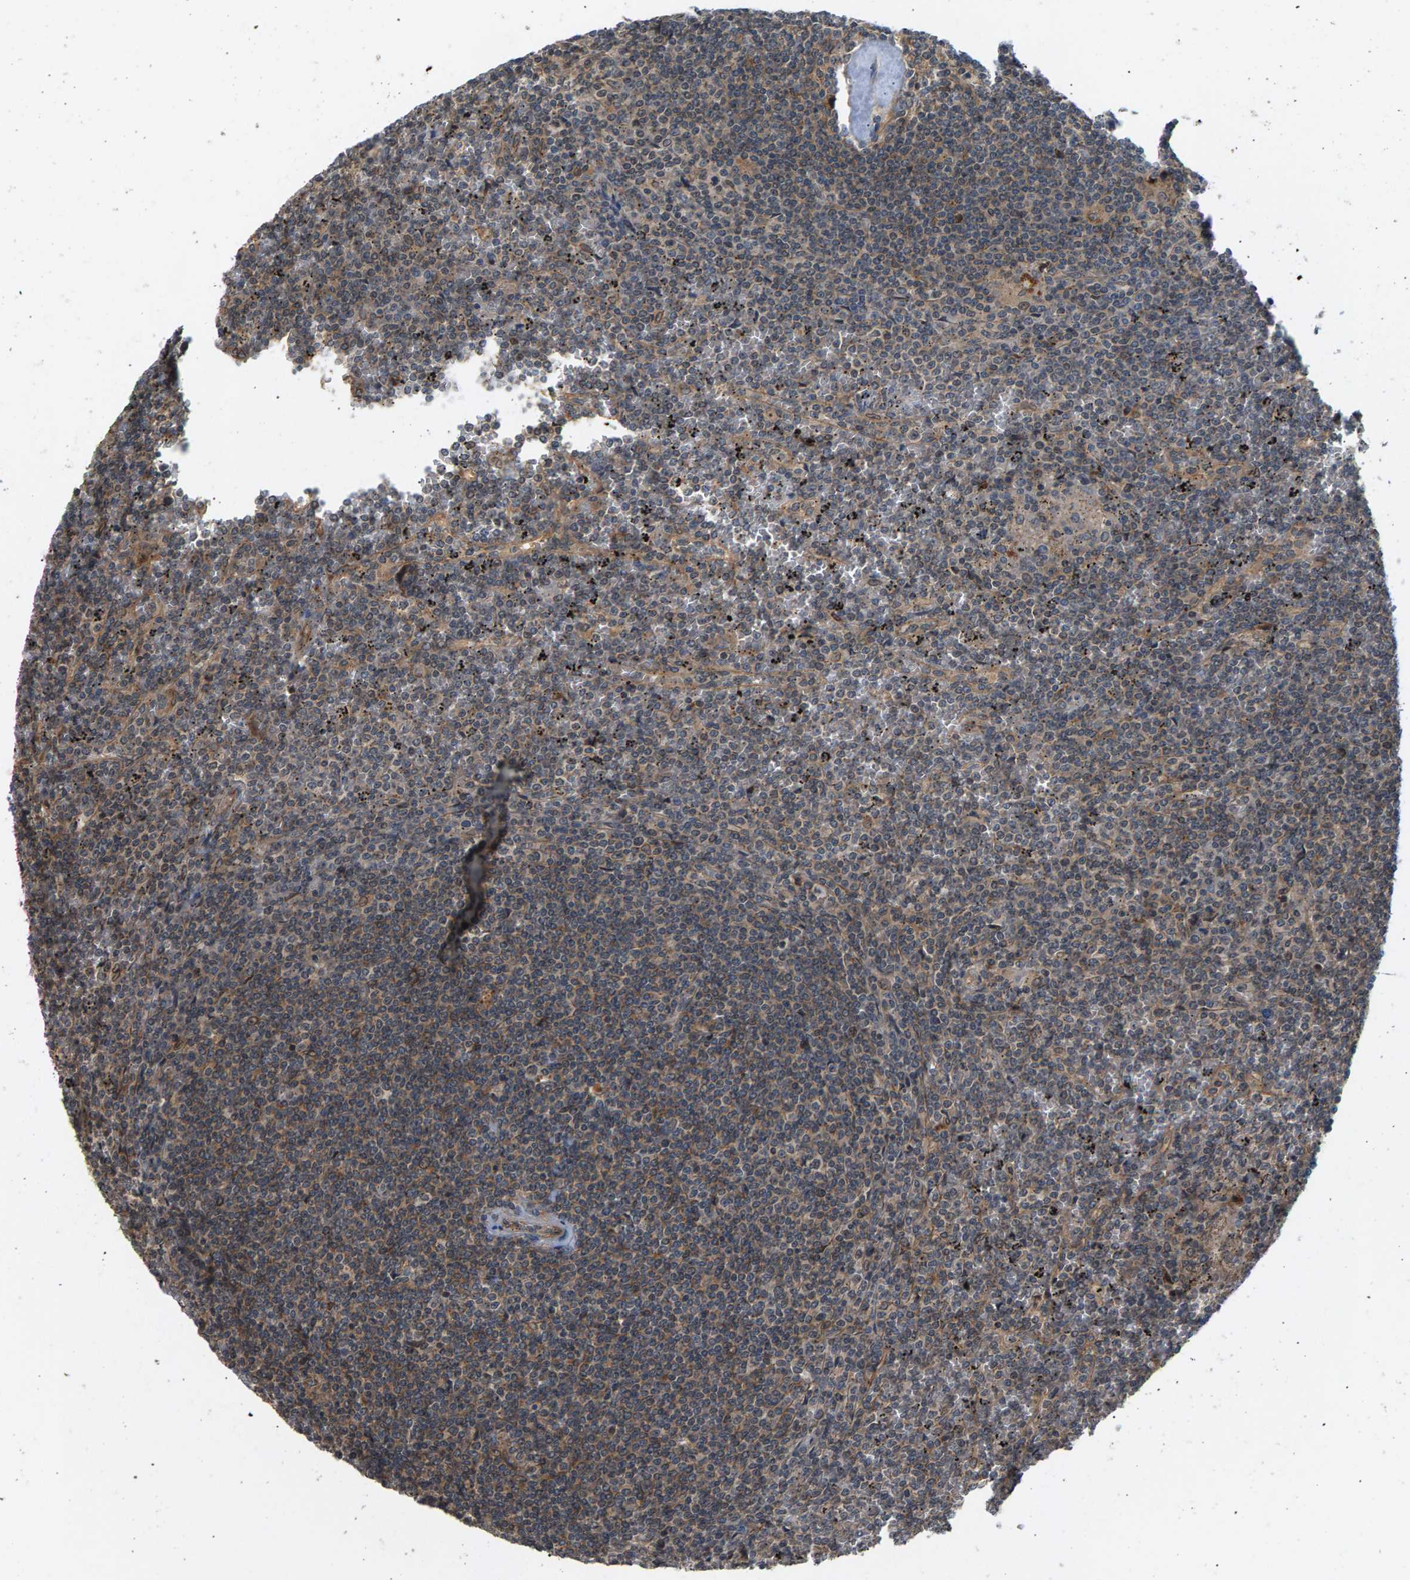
{"staining": {"intensity": "weak", "quantity": ">75%", "location": "cytoplasmic/membranous"}, "tissue": "lymphoma", "cell_type": "Tumor cells", "image_type": "cancer", "snomed": [{"axis": "morphology", "description": "Malignant lymphoma, non-Hodgkin's type, Low grade"}, {"axis": "topography", "description": "Spleen"}], "caption": "Low-grade malignant lymphoma, non-Hodgkin's type stained with a brown dye displays weak cytoplasmic/membranous positive staining in about >75% of tumor cells.", "gene": "MAP2K5", "patient": {"sex": "female", "age": 19}}